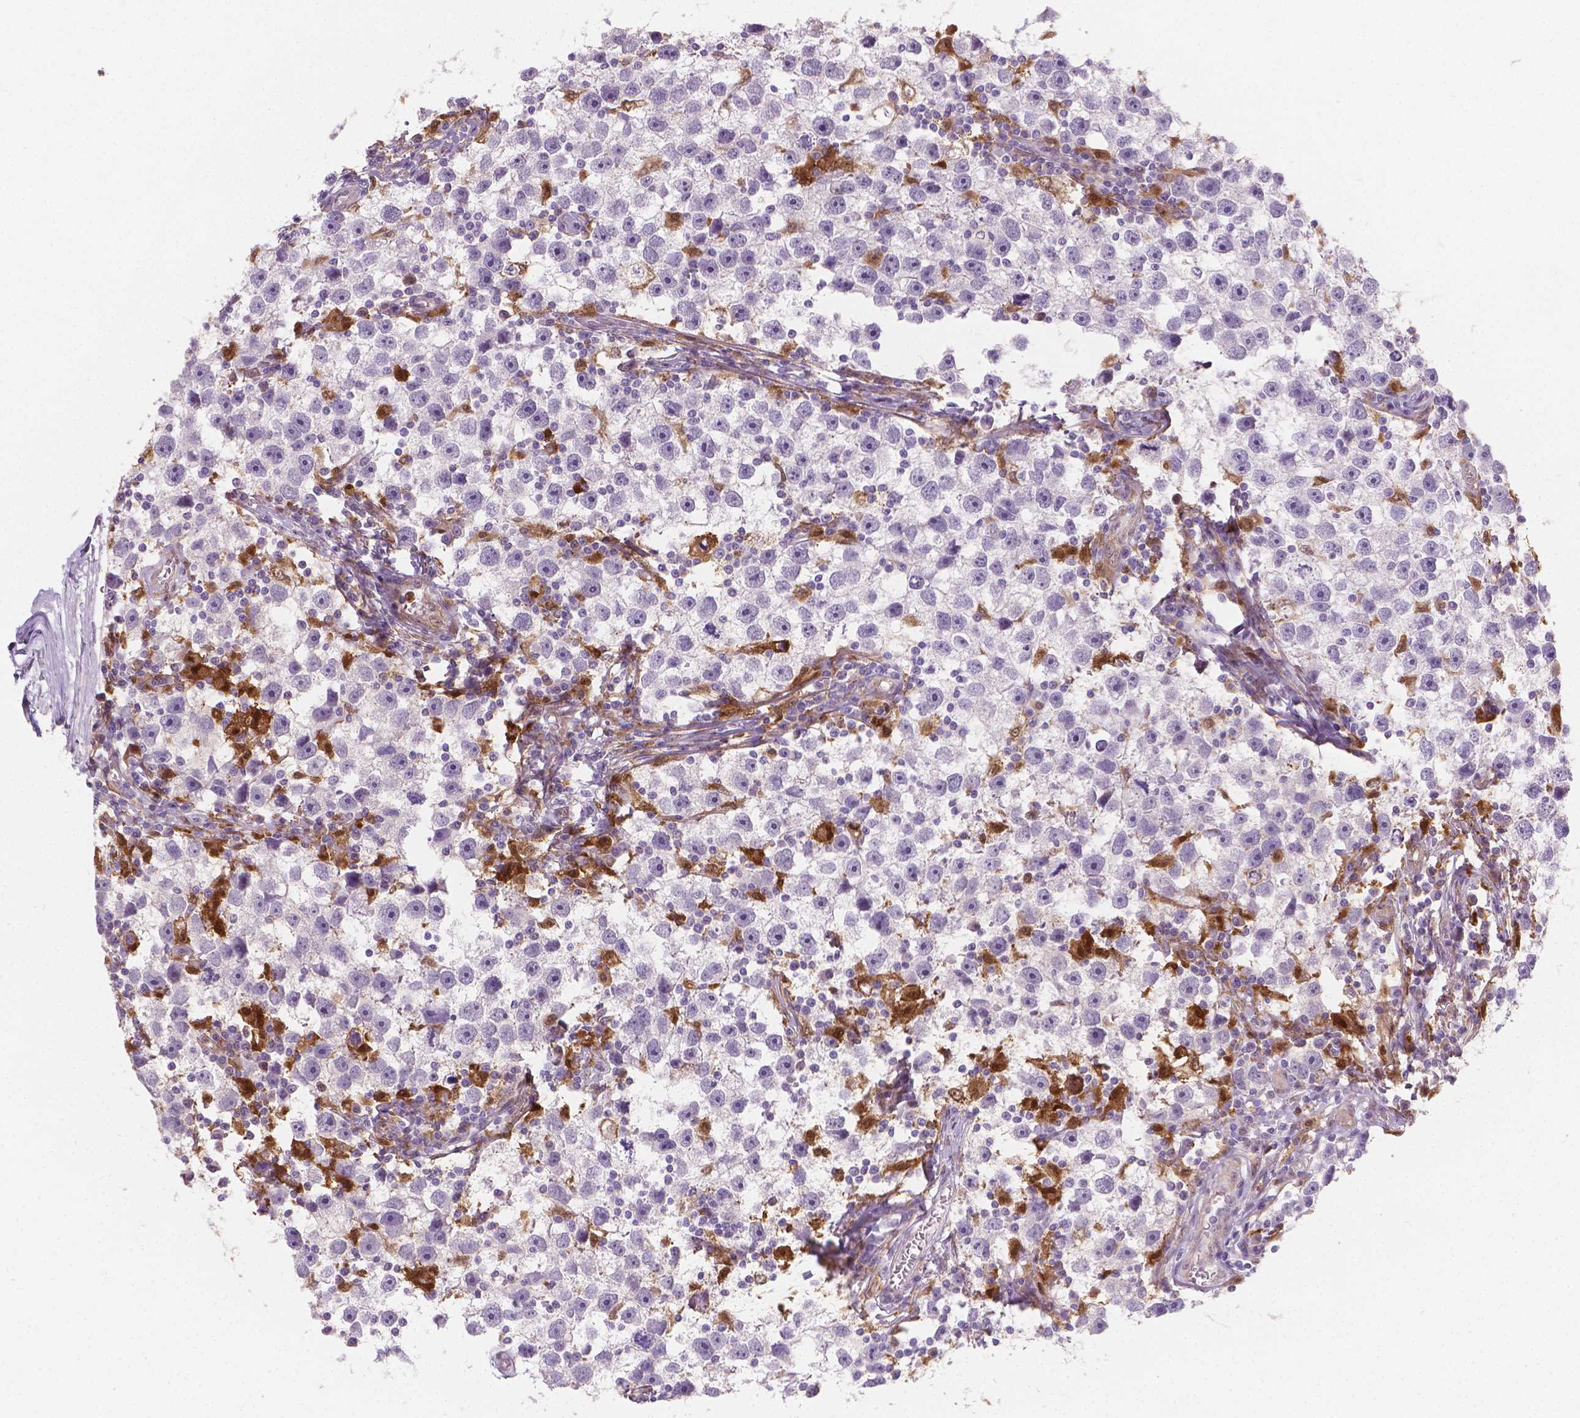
{"staining": {"intensity": "negative", "quantity": "none", "location": "none"}, "tissue": "testis cancer", "cell_type": "Tumor cells", "image_type": "cancer", "snomed": [{"axis": "morphology", "description": "Seminoma, NOS"}, {"axis": "topography", "description": "Testis"}], "caption": "Tumor cells show no significant expression in seminoma (testis). Nuclei are stained in blue.", "gene": "TNFAIP2", "patient": {"sex": "male", "age": 30}}